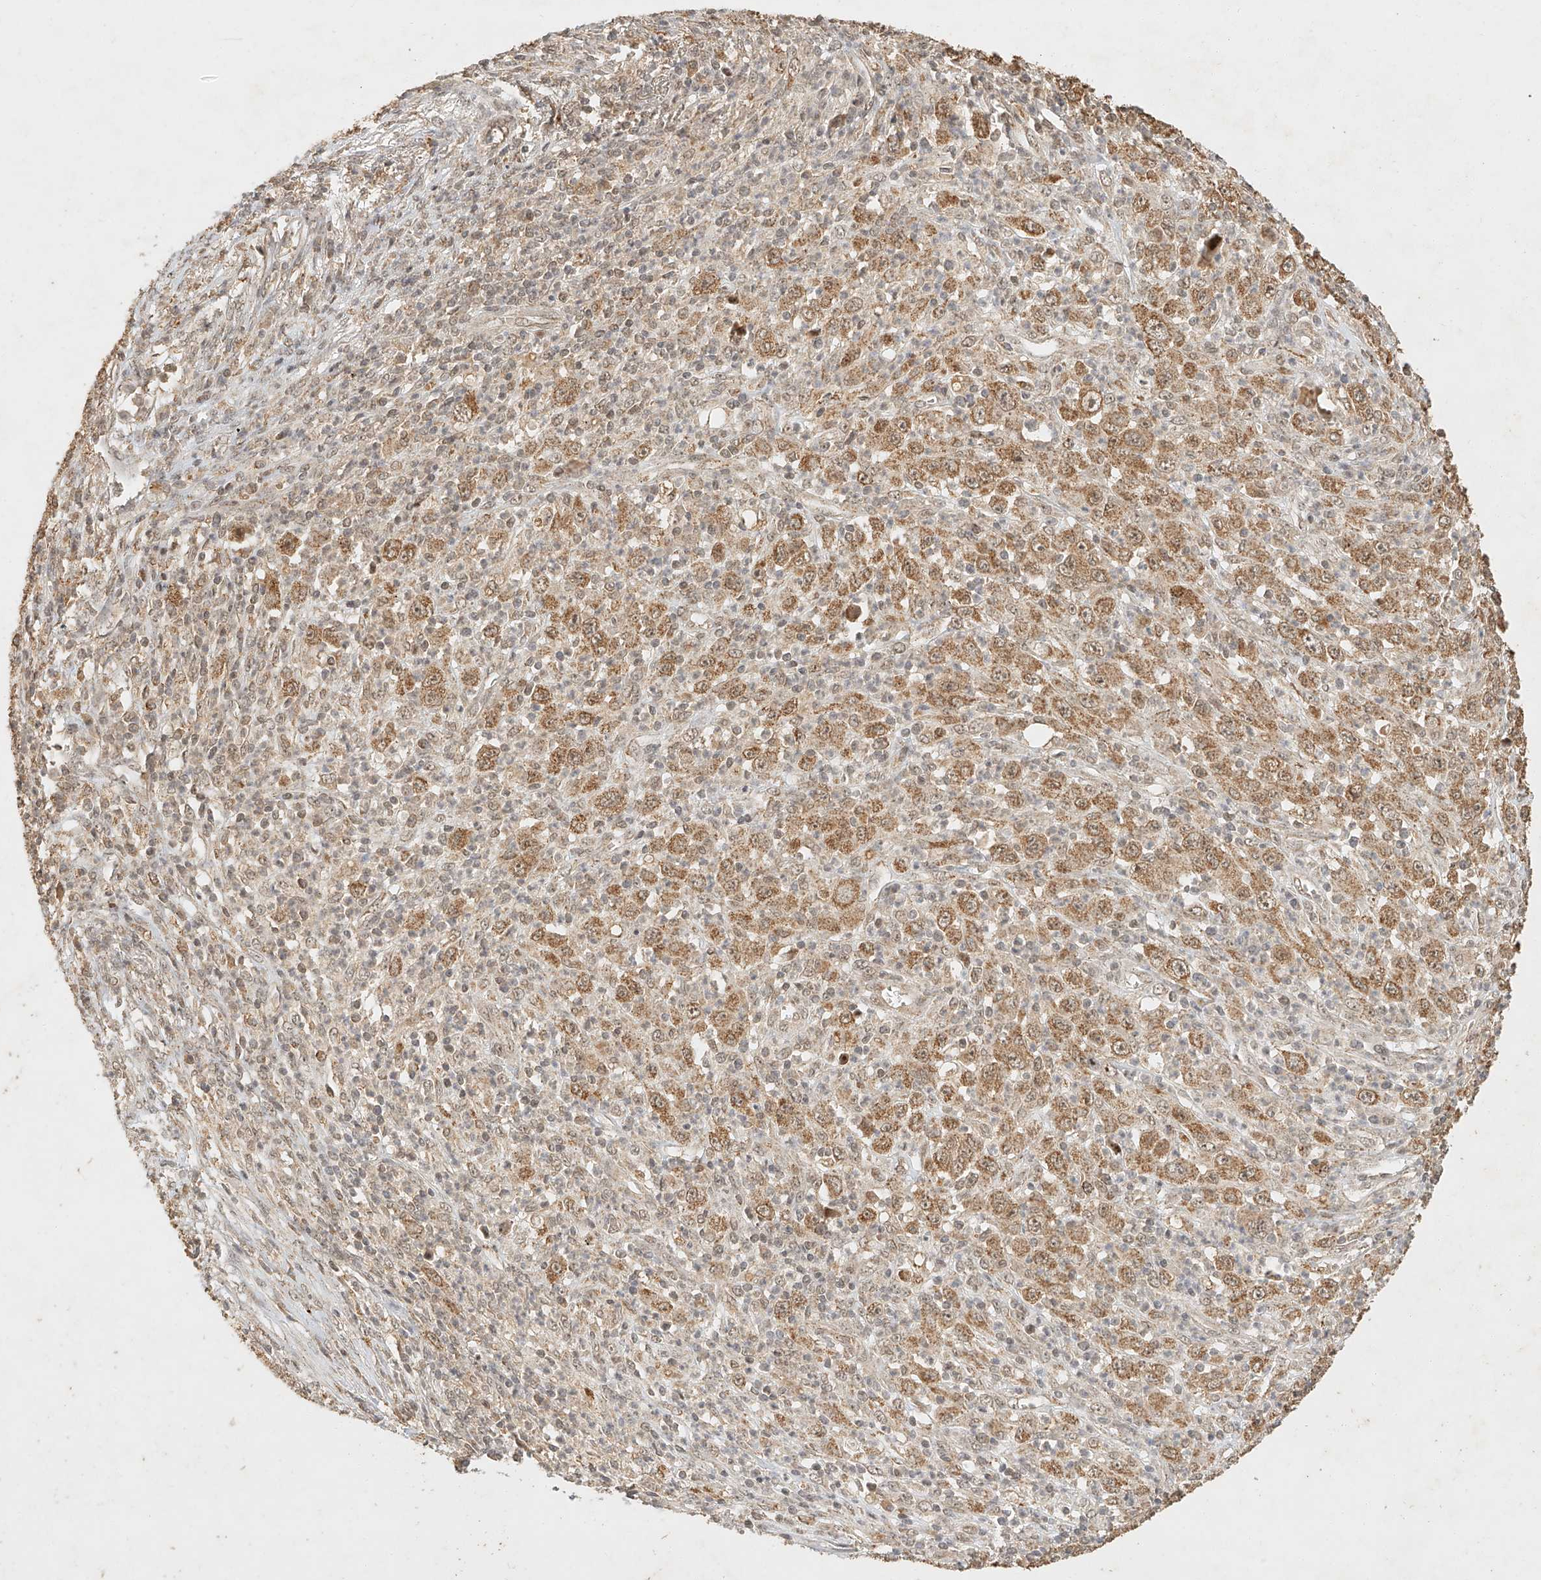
{"staining": {"intensity": "moderate", "quantity": "25%-75%", "location": "cytoplasmic/membranous,nuclear"}, "tissue": "melanoma", "cell_type": "Tumor cells", "image_type": "cancer", "snomed": [{"axis": "morphology", "description": "Malignant melanoma, Metastatic site"}, {"axis": "topography", "description": "Skin"}], "caption": "There is medium levels of moderate cytoplasmic/membranous and nuclear positivity in tumor cells of melanoma, as demonstrated by immunohistochemical staining (brown color).", "gene": "CXorf58", "patient": {"sex": "female", "age": 56}}